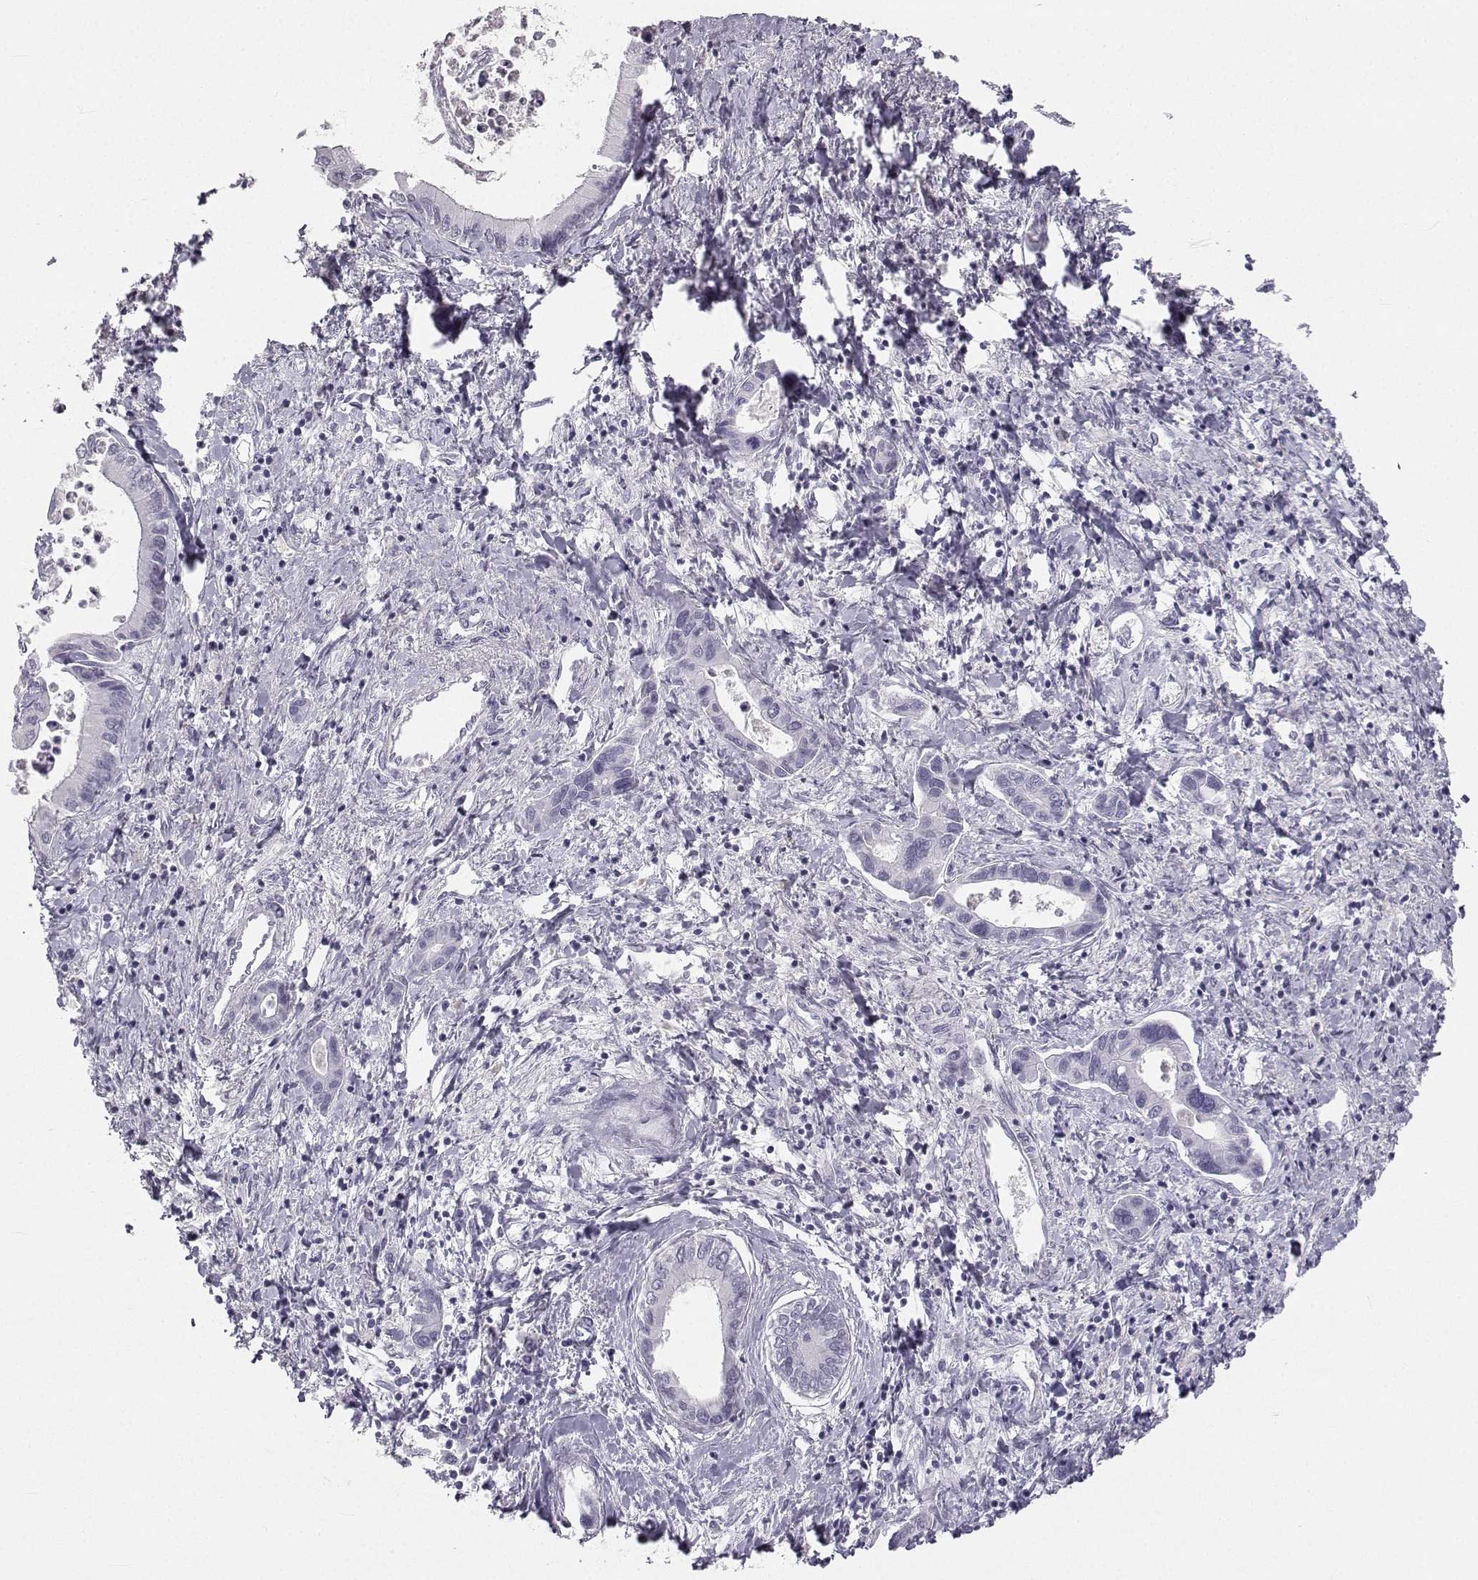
{"staining": {"intensity": "negative", "quantity": "none", "location": "none"}, "tissue": "liver cancer", "cell_type": "Tumor cells", "image_type": "cancer", "snomed": [{"axis": "morphology", "description": "Cholangiocarcinoma"}, {"axis": "topography", "description": "Liver"}], "caption": "DAB (3,3'-diaminobenzidine) immunohistochemical staining of human liver cholangiocarcinoma demonstrates no significant positivity in tumor cells.", "gene": "SYCE1", "patient": {"sex": "male", "age": 66}}